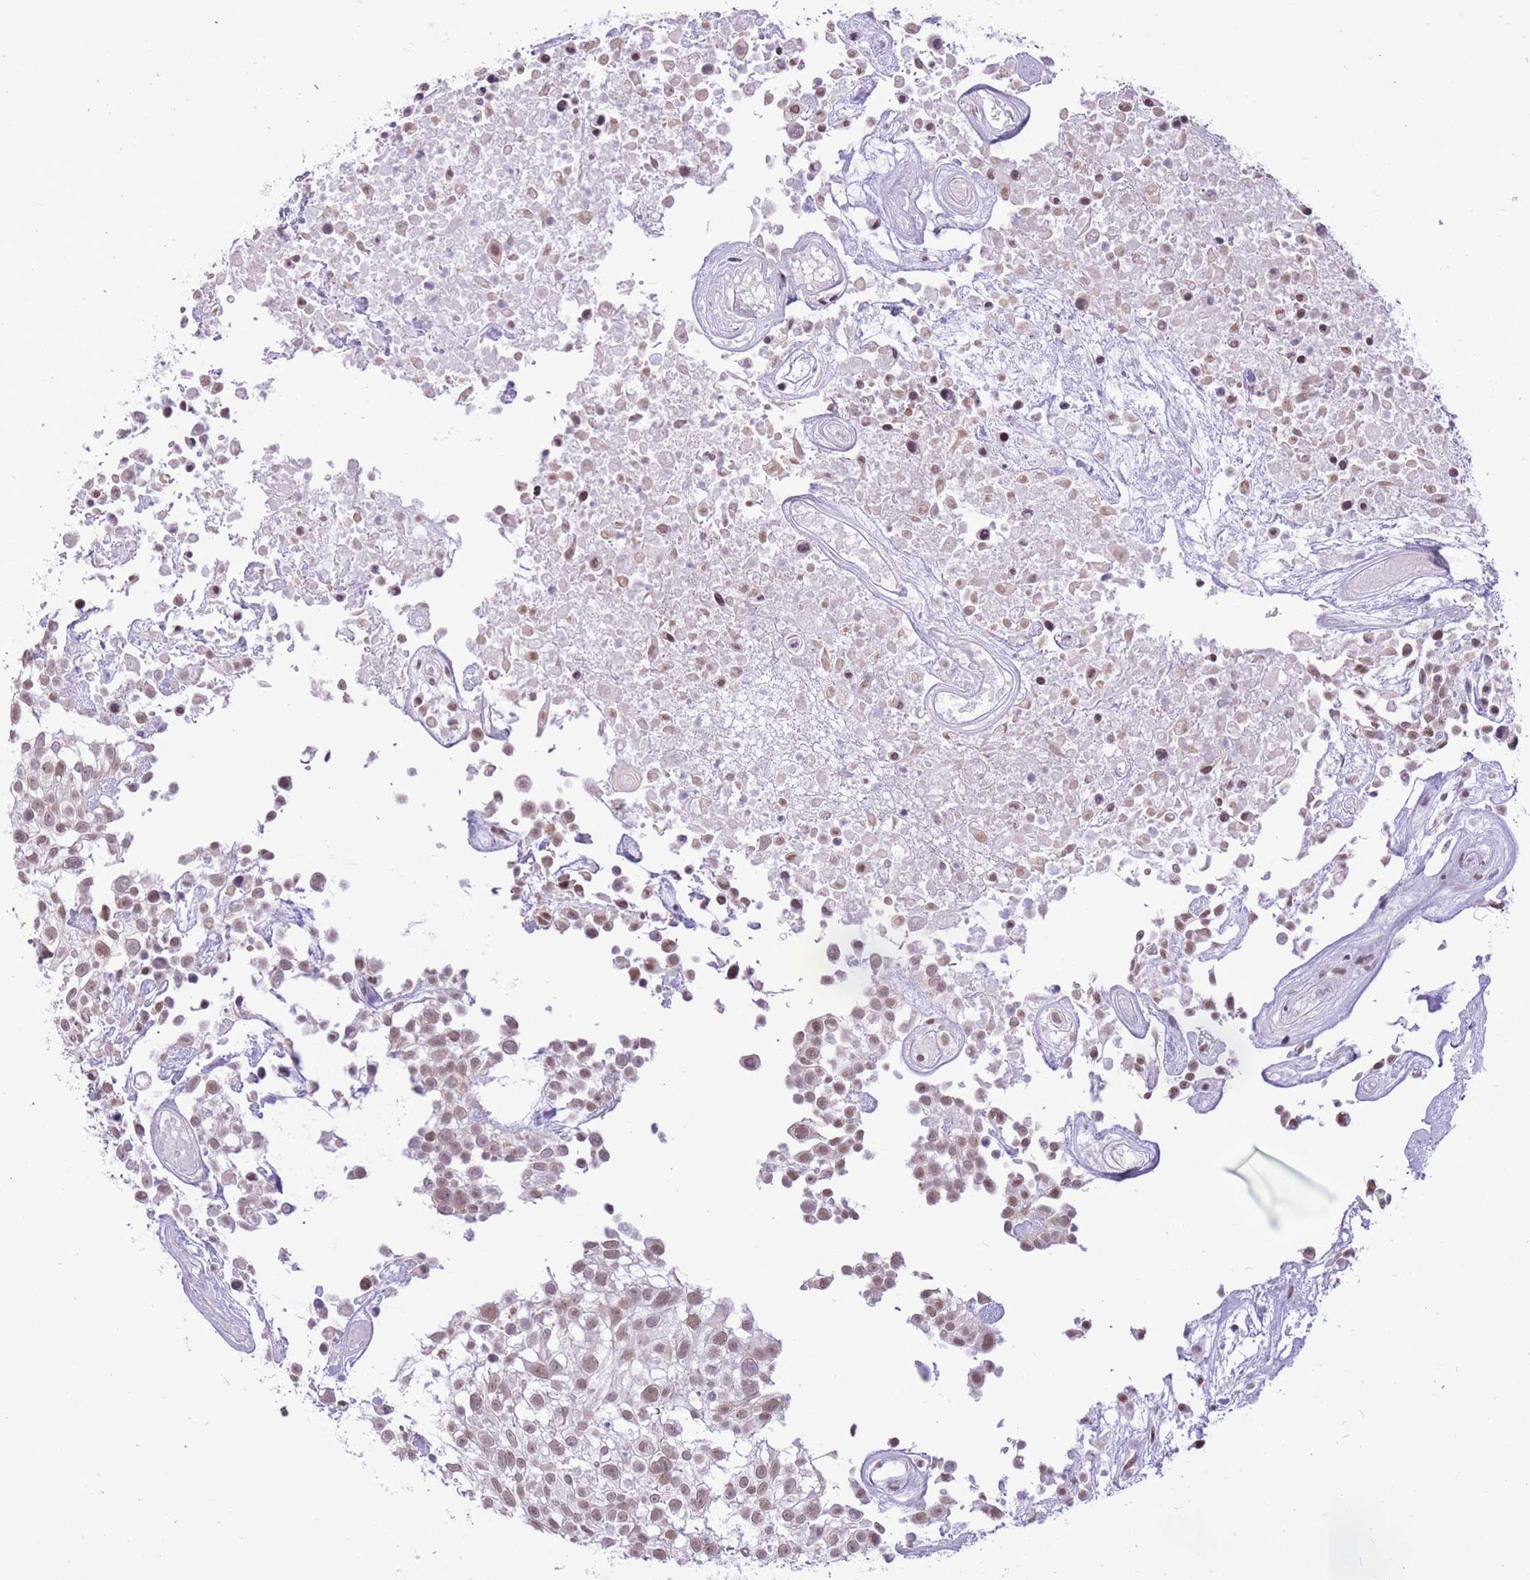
{"staining": {"intensity": "moderate", "quantity": ">75%", "location": "nuclear"}, "tissue": "urothelial cancer", "cell_type": "Tumor cells", "image_type": "cancer", "snomed": [{"axis": "morphology", "description": "Urothelial carcinoma, High grade"}, {"axis": "topography", "description": "Urinary bladder"}], "caption": "Protein positivity by immunohistochemistry displays moderate nuclear expression in approximately >75% of tumor cells in urothelial cancer. (IHC, brightfield microscopy, high magnification).", "gene": "ZBED5", "patient": {"sex": "male", "age": 56}}